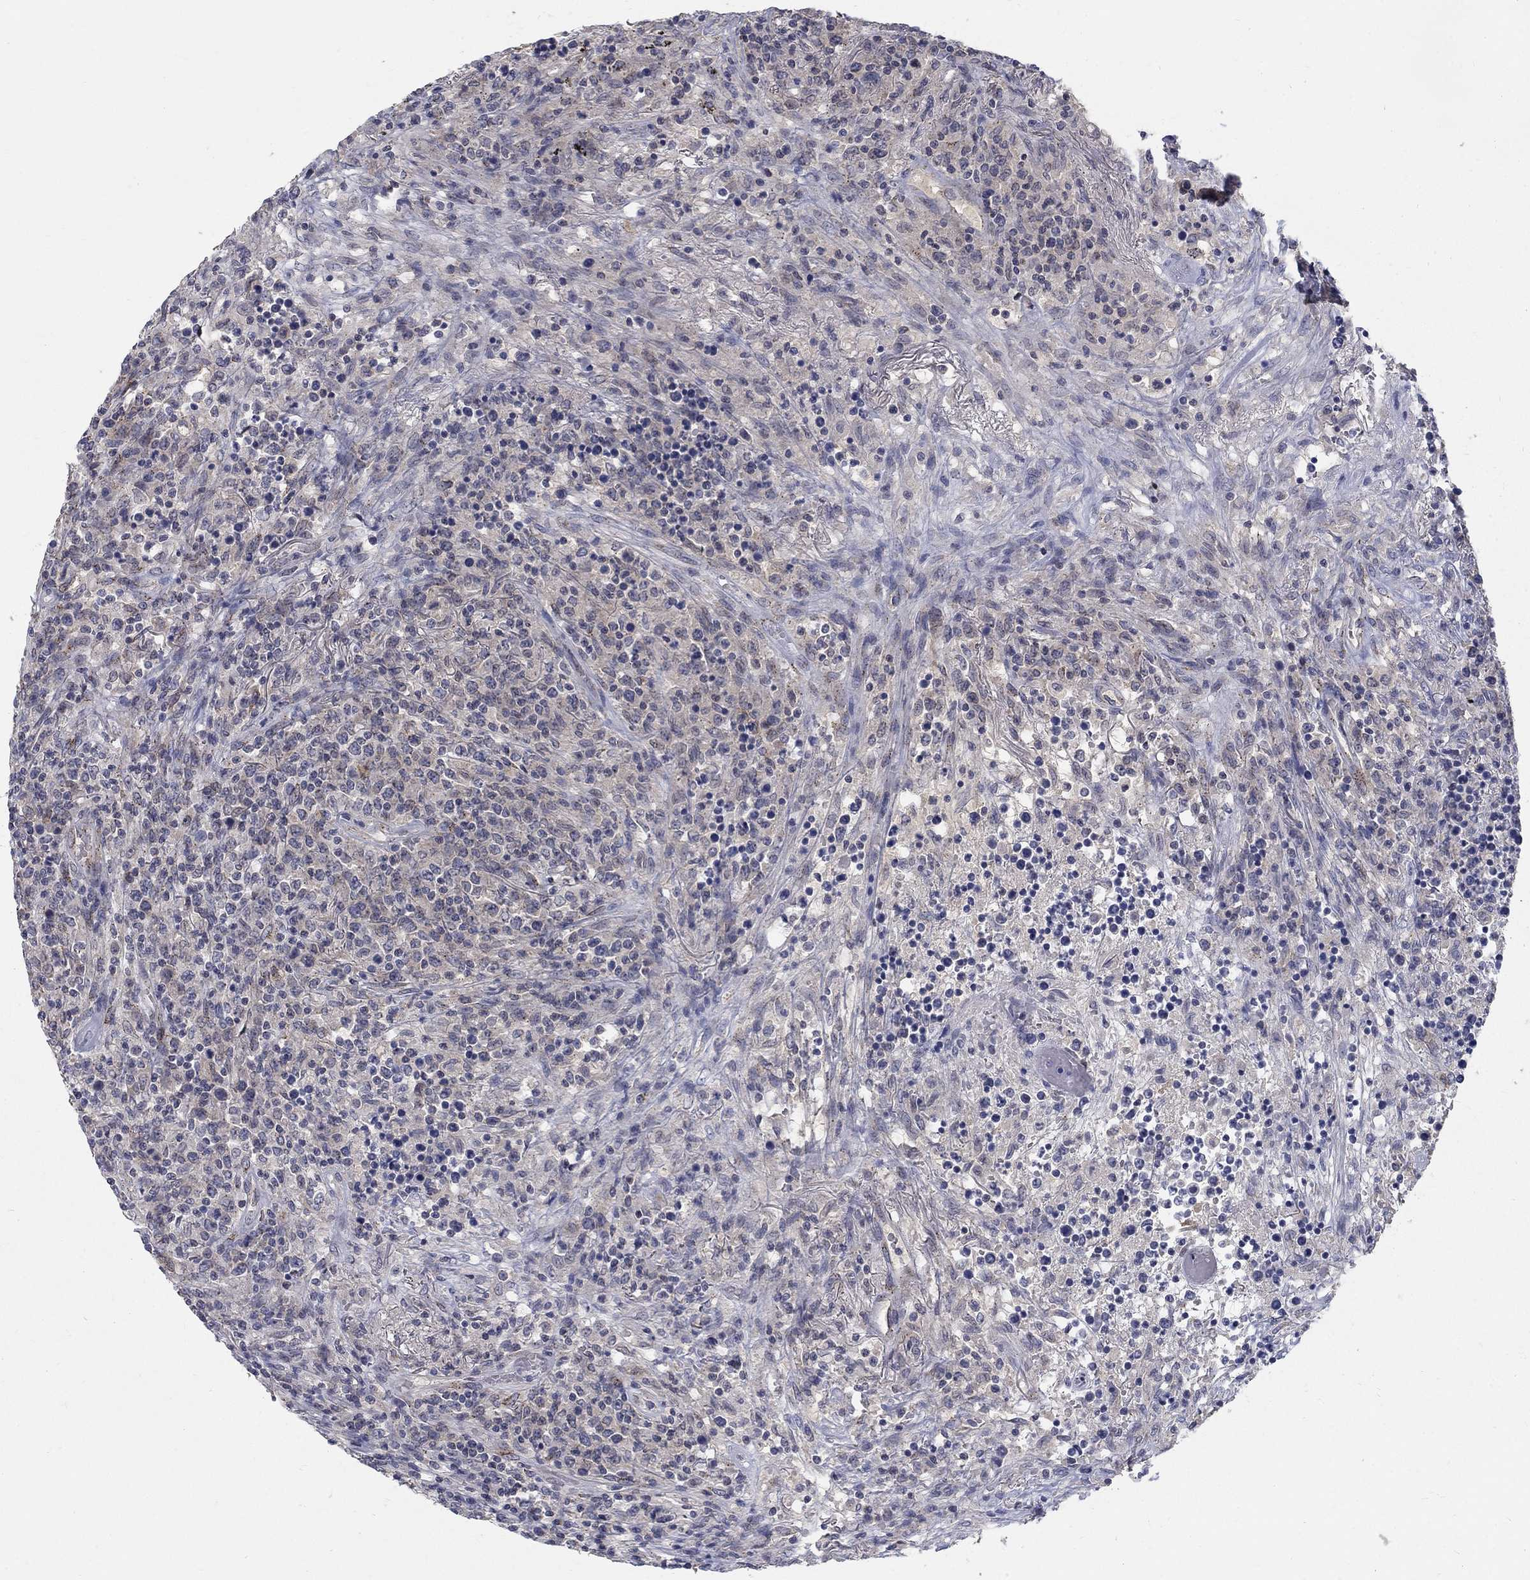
{"staining": {"intensity": "negative", "quantity": "none", "location": "none"}, "tissue": "lymphoma", "cell_type": "Tumor cells", "image_type": "cancer", "snomed": [{"axis": "morphology", "description": "Malignant lymphoma, non-Hodgkin's type, High grade"}, {"axis": "topography", "description": "Lung"}], "caption": "An IHC histopathology image of high-grade malignant lymphoma, non-Hodgkin's type is shown. There is no staining in tumor cells of high-grade malignant lymphoma, non-Hodgkin's type.", "gene": "PANK3", "patient": {"sex": "male", "age": 79}}